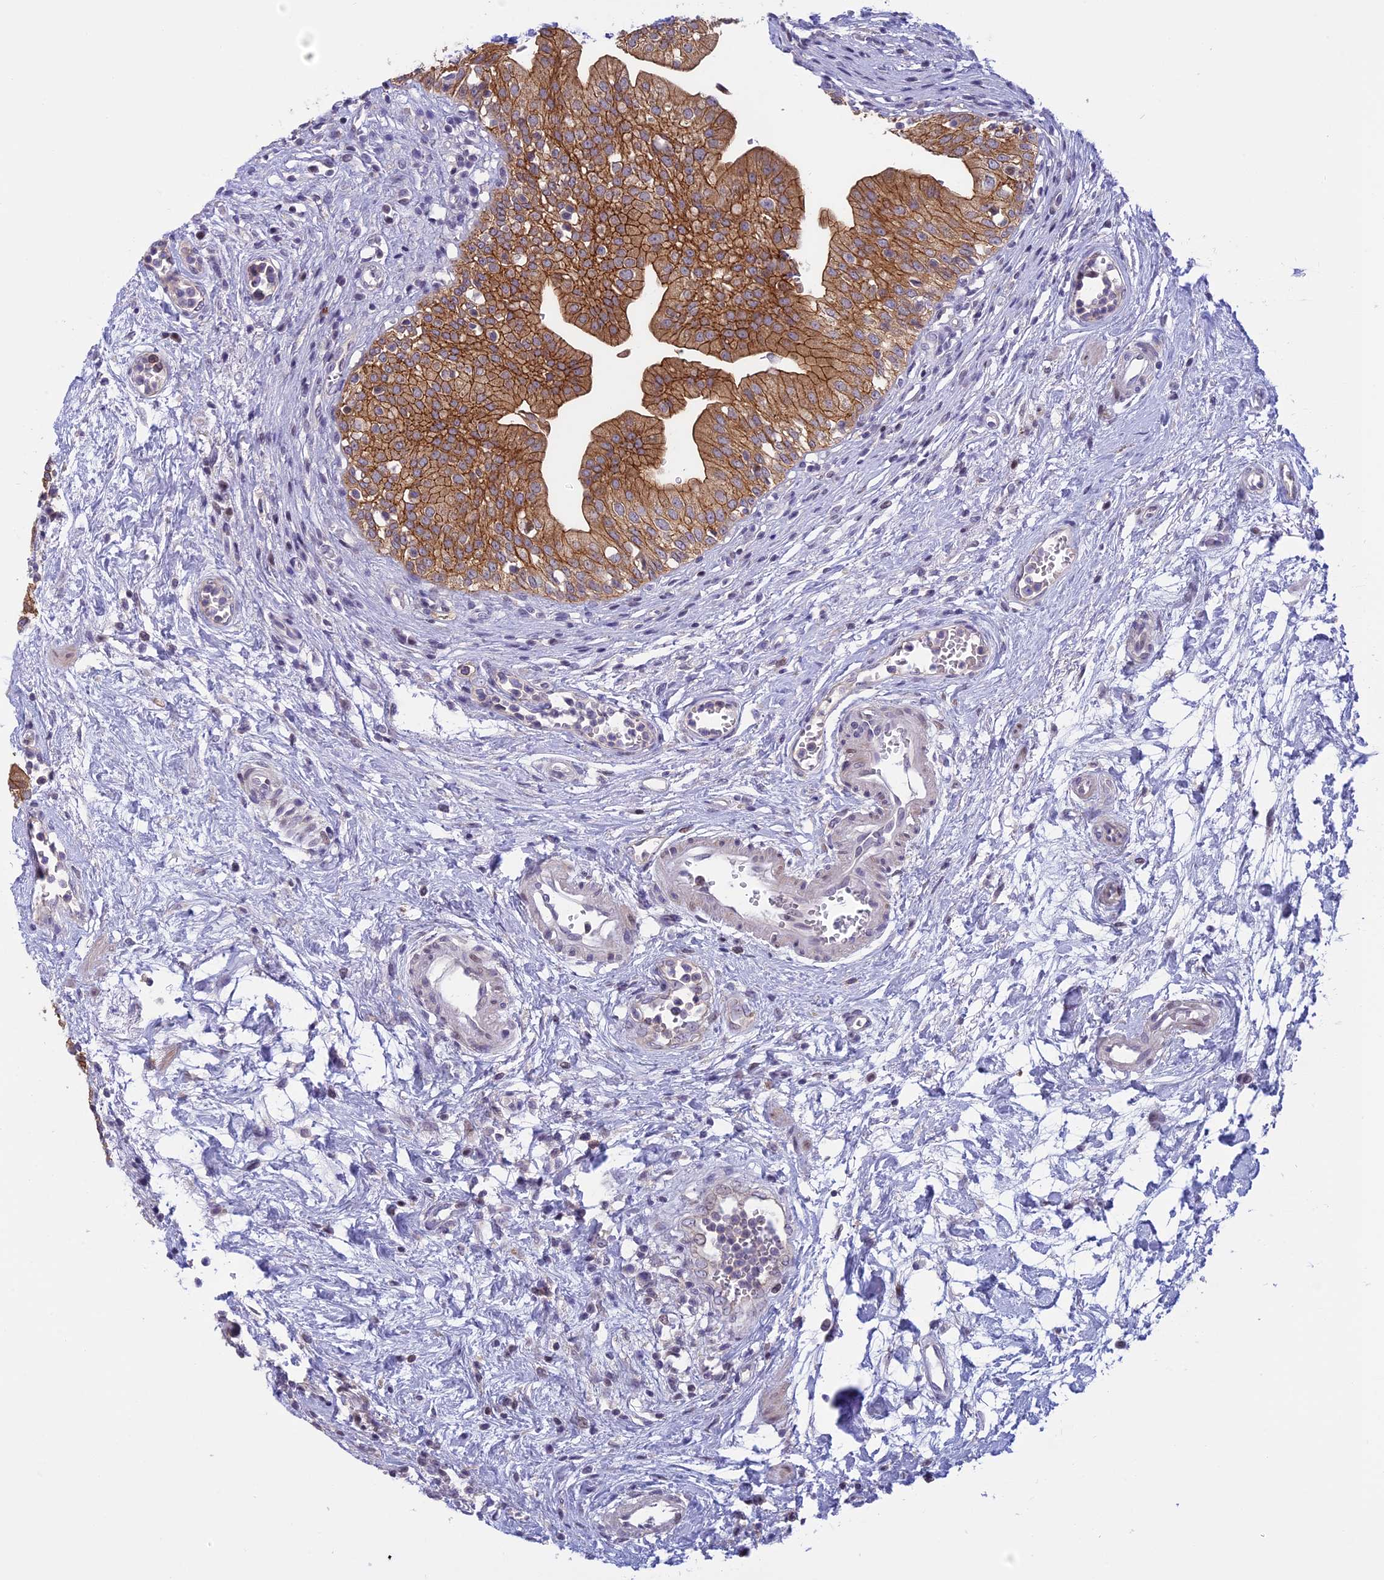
{"staining": {"intensity": "moderate", "quantity": ">75%", "location": "cytoplasmic/membranous"}, "tissue": "urinary bladder", "cell_type": "Urothelial cells", "image_type": "normal", "snomed": [{"axis": "morphology", "description": "Normal tissue, NOS"}, {"axis": "morphology", "description": "Inflammation, NOS"}, {"axis": "topography", "description": "Urinary bladder"}], "caption": "A high-resolution photomicrograph shows immunohistochemistry (IHC) staining of unremarkable urinary bladder, which shows moderate cytoplasmic/membranous staining in about >75% of urothelial cells. The staining was performed using DAB (3,3'-diaminobenzidine), with brown indicating positive protein expression. Nuclei are stained blue with hematoxylin.", "gene": "CORO2A", "patient": {"sex": "male", "age": 63}}